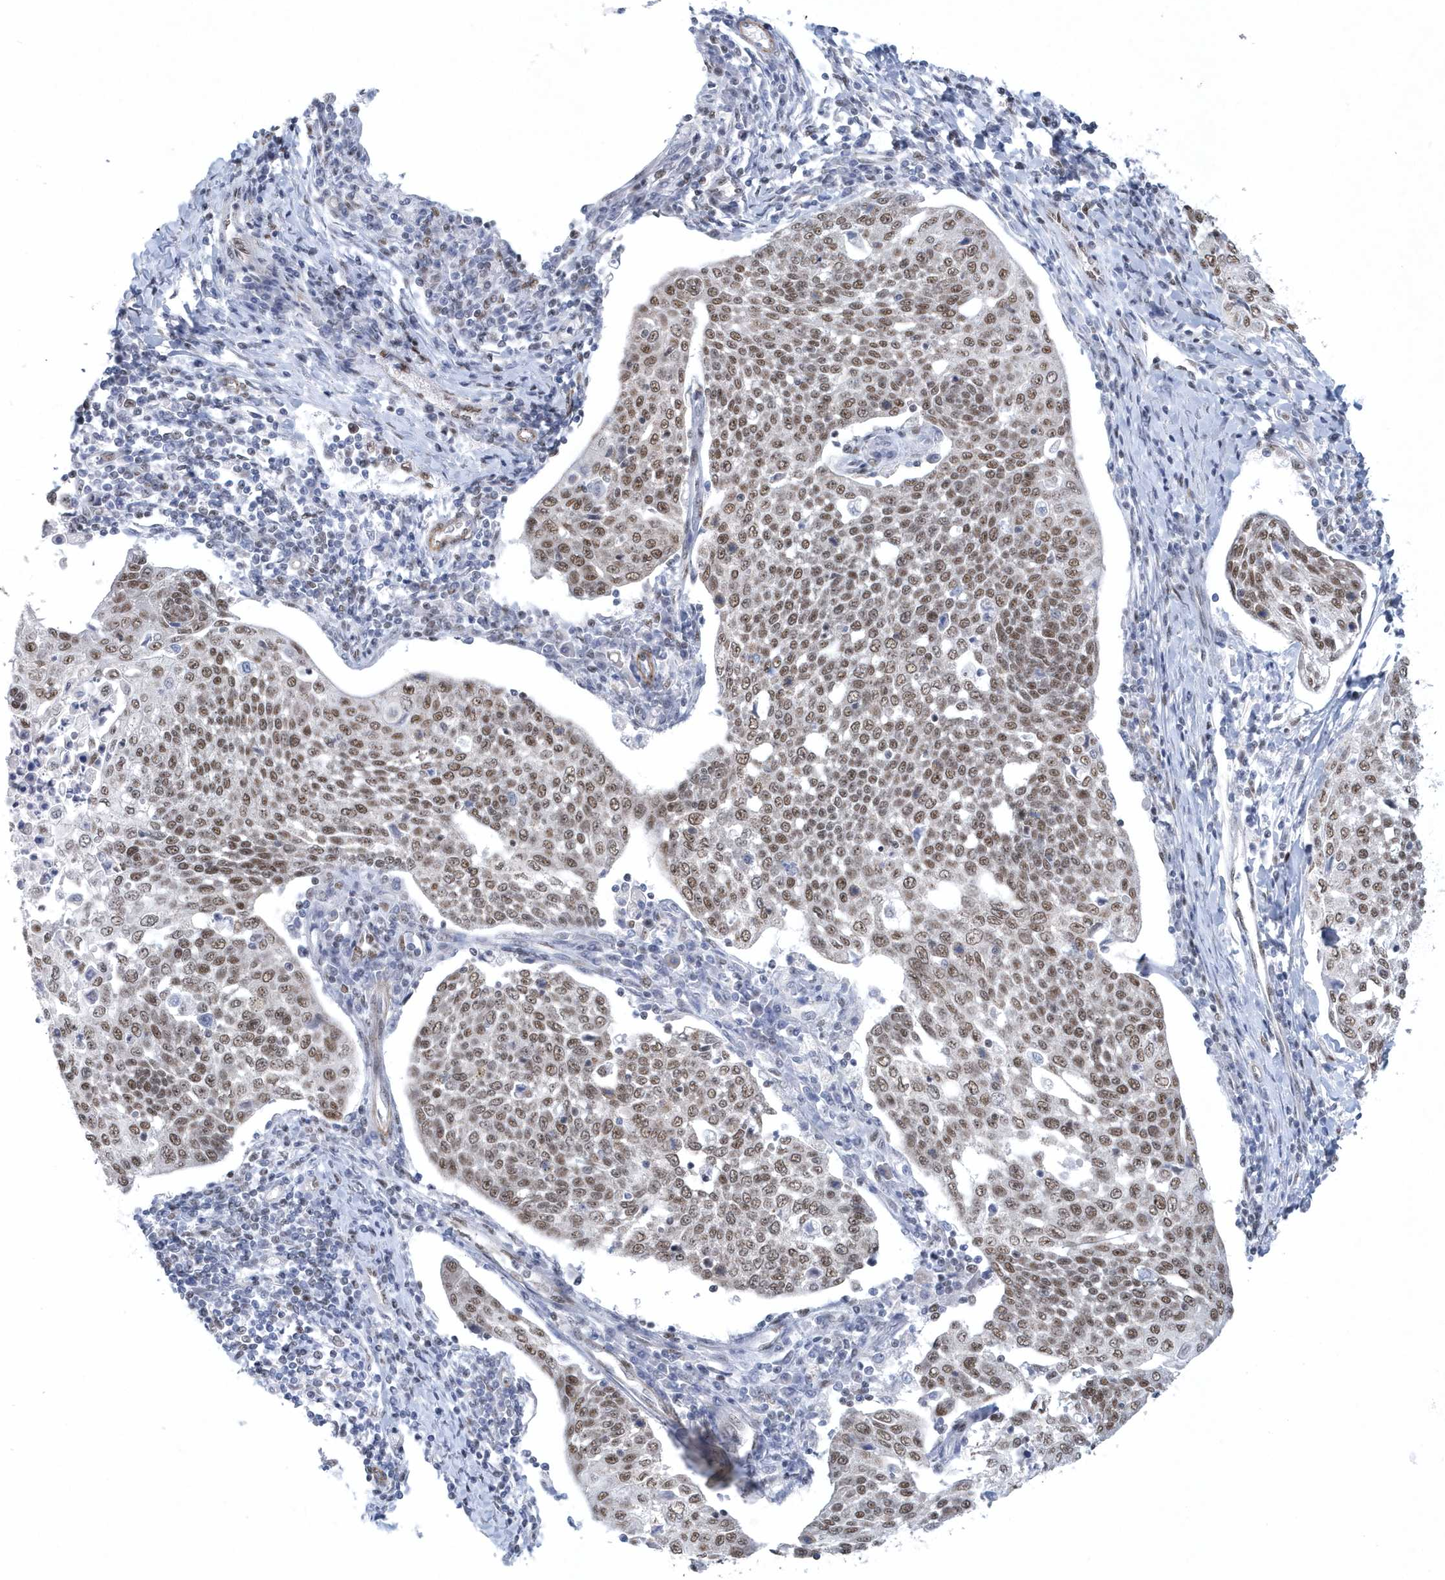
{"staining": {"intensity": "moderate", "quantity": ">75%", "location": "nuclear"}, "tissue": "cervical cancer", "cell_type": "Tumor cells", "image_type": "cancer", "snomed": [{"axis": "morphology", "description": "Squamous cell carcinoma, NOS"}, {"axis": "topography", "description": "Cervix"}], "caption": "High-magnification brightfield microscopy of cervical squamous cell carcinoma stained with DAB (brown) and counterstained with hematoxylin (blue). tumor cells exhibit moderate nuclear positivity is seen in about>75% of cells.", "gene": "DCLRE1A", "patient": {"sex": "female", "age": 34}}